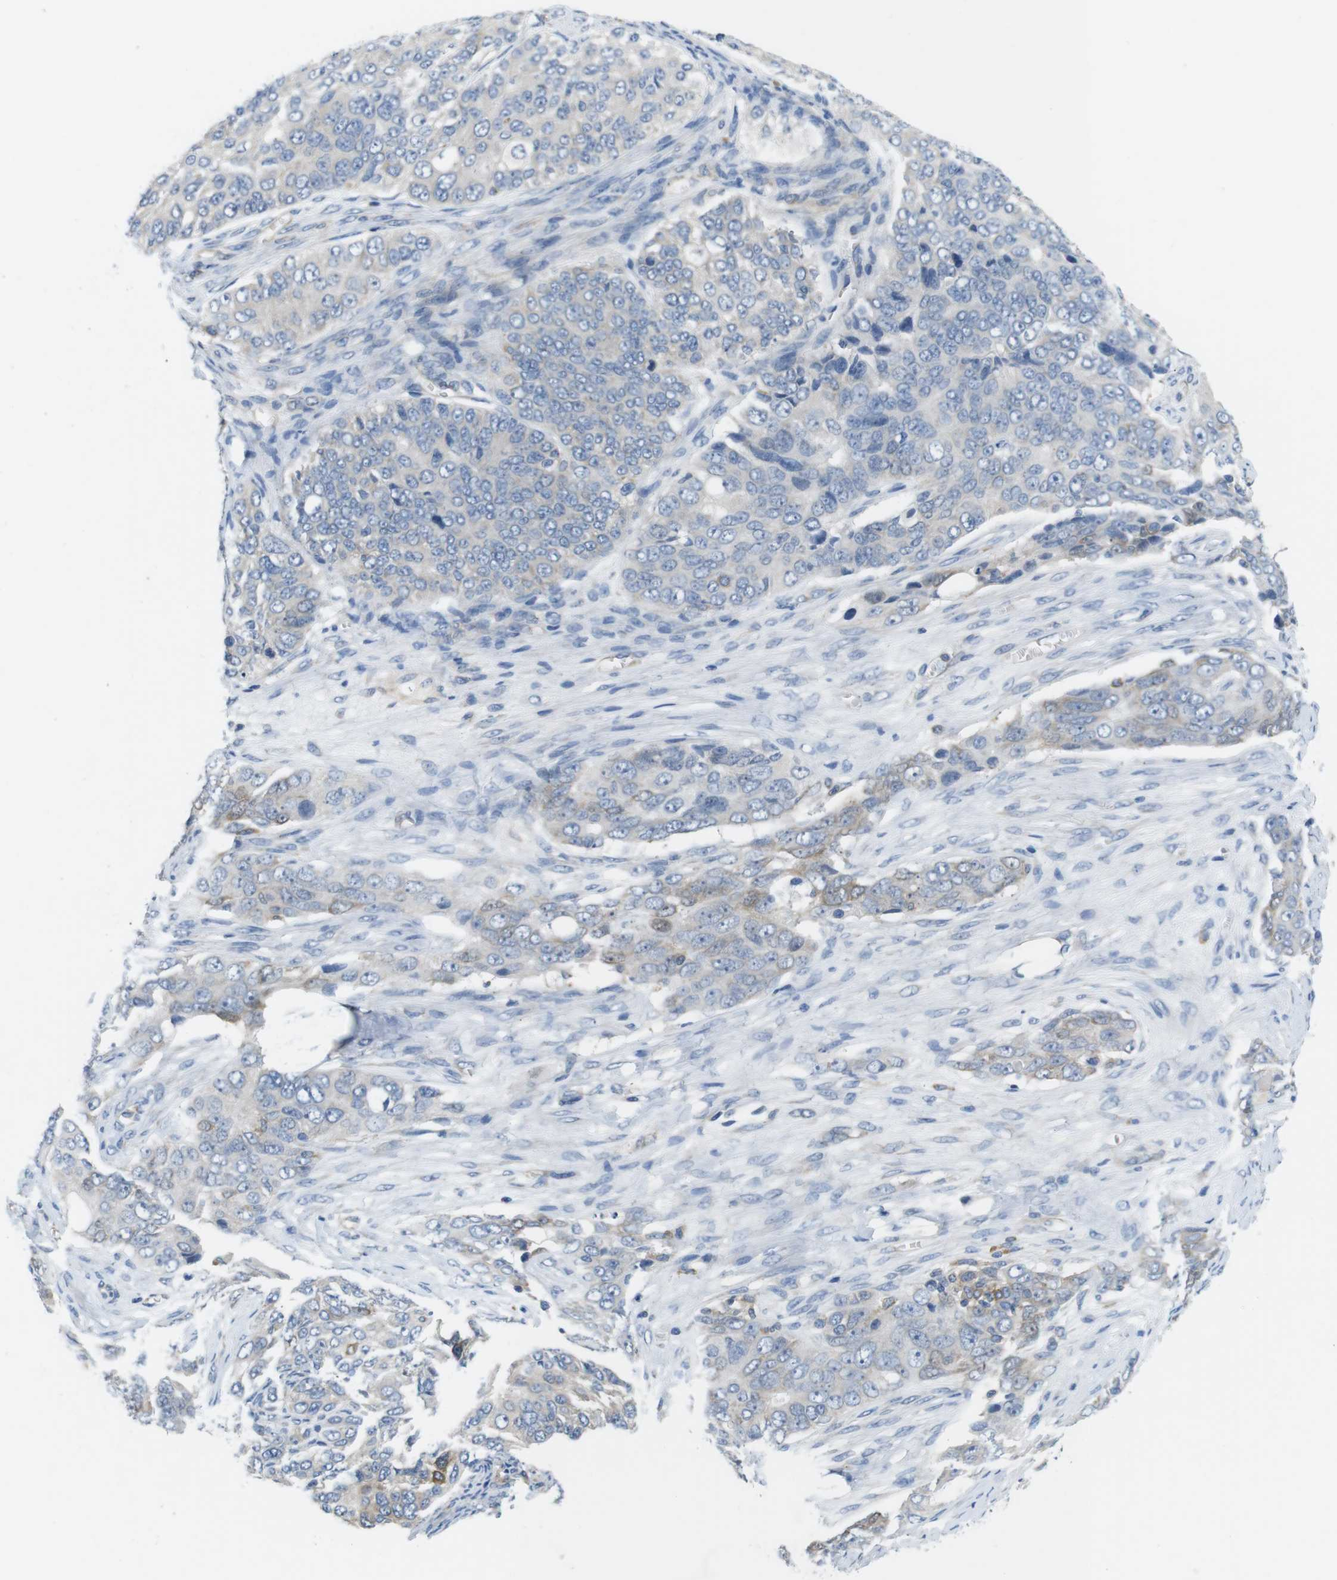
{"staining": {"intensity": "negative", "quantity": "none", "location": "none"}, "tissue": "ovarian cancer", "cell_type": "Tumor cells", "image_type": "cancer", "snomed": [{"axis": "morphology", "description": "Carcinoma, endometroid"}, {"axis": "topography", "description": "Ovary"}], "caption": "Immunohistochemistry histopathology image of neoplastic tissue: ovarian cancer (endometroid carcinoma) stained with DAB reveals no significant protein staining in tumor cells. (DAB (3,3'-diaminobenzidine) IHC visualized using brightfield microscopy, high magnification).", "gene": "DCLK1", "patient": {"sex": "female", "age": 51}}